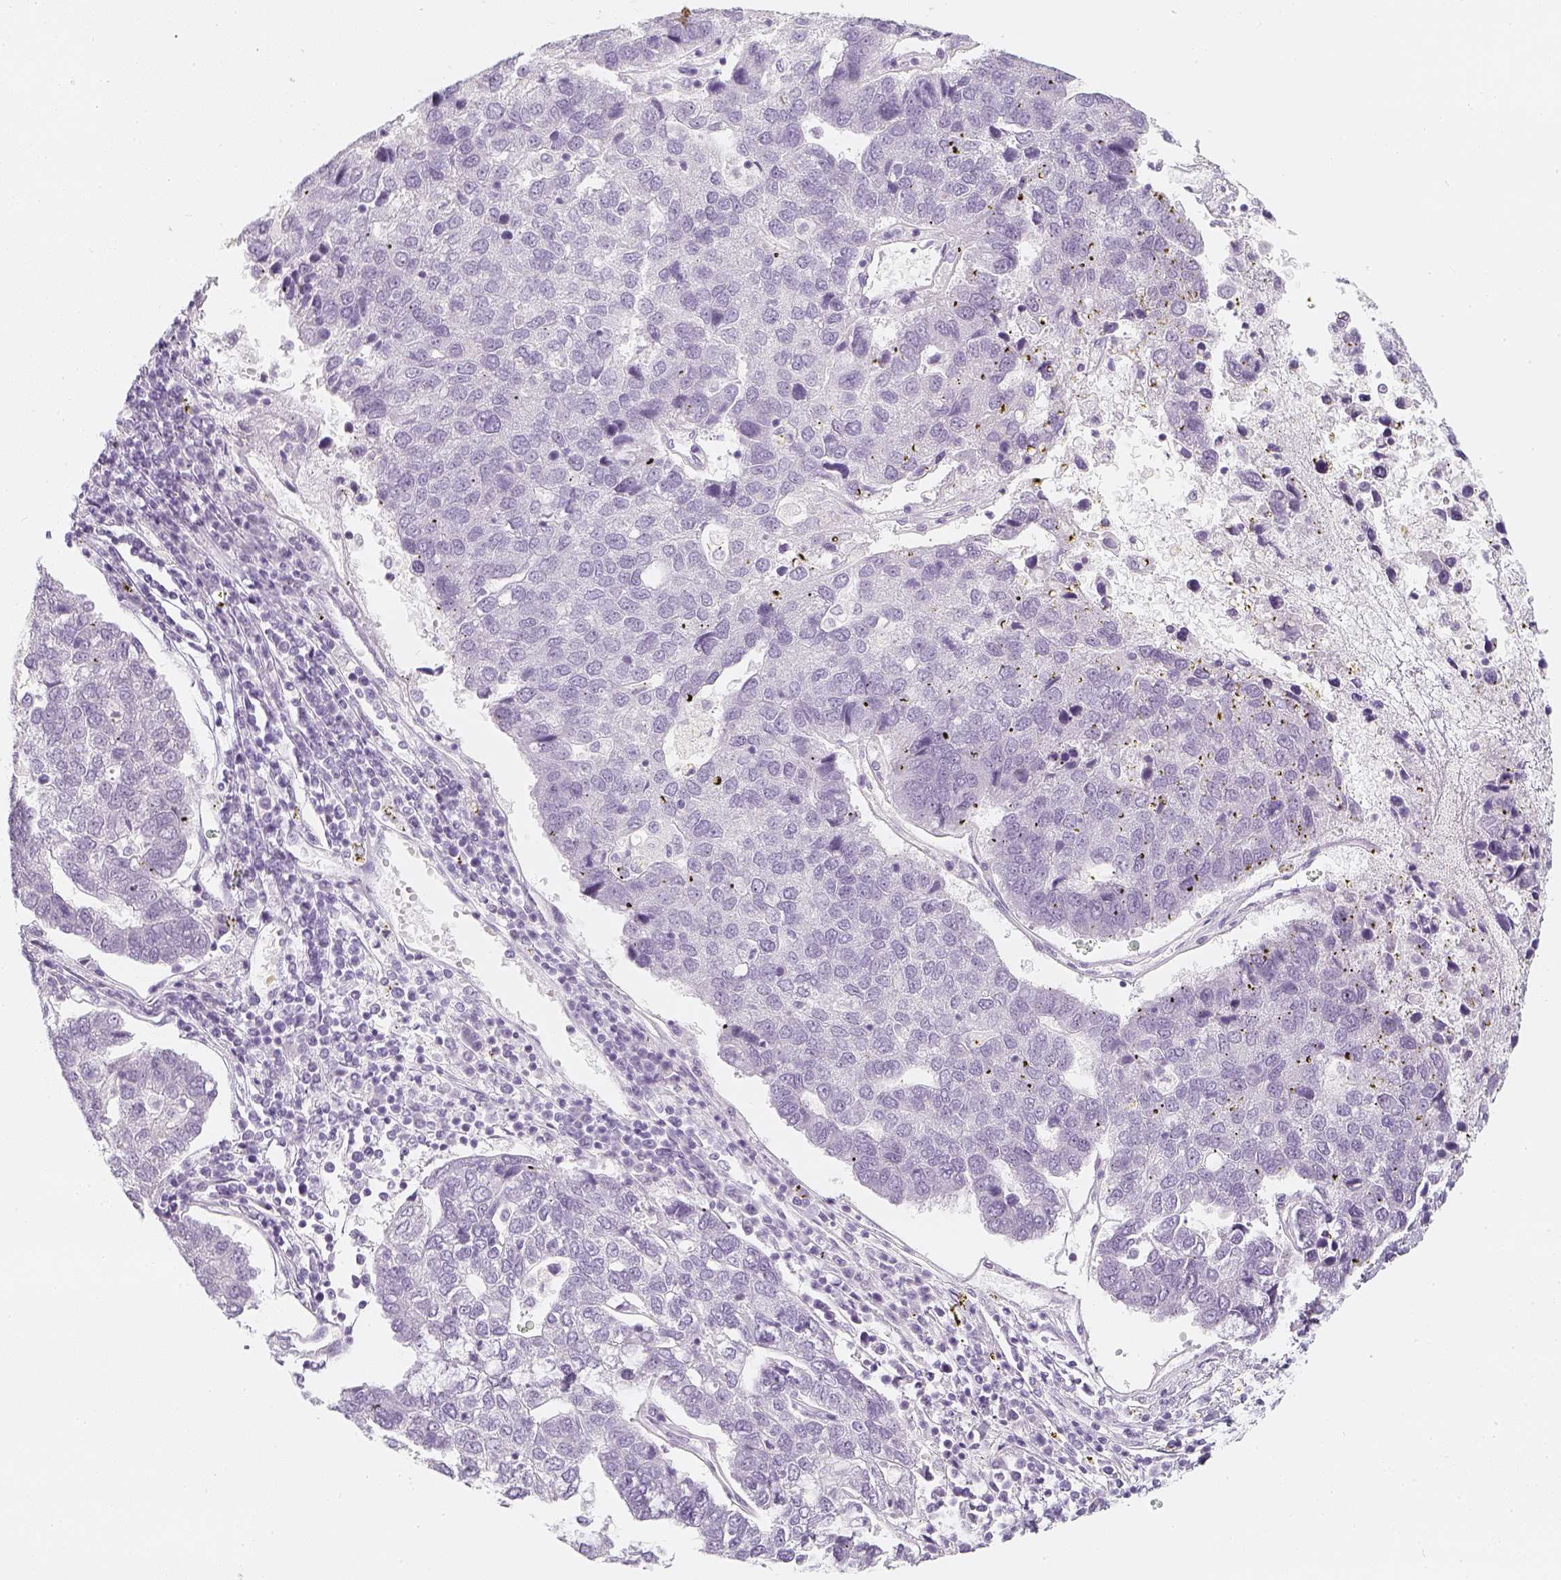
{"staining": {"intensity": "negative", "quantity": "none", "location": "none"}, "tissue": "pancreatic cancer", "cell_type": "Tumor cells", "image_type": "cancer", "snomed": [{"axis": "morphology", "description": "Adenocarcinoma, NOS"}, {"axis": "topography", "description": "Pancreas"}], "caption": "The micrograph displays no staining of tumor cells in pancreatic cancer. The staining is performed using DAB brown chromogen with nuclei counter-stained in using hematoxylin.", "gene": "SLC18A1", "patient": {"sex": "female", "age": 61}}